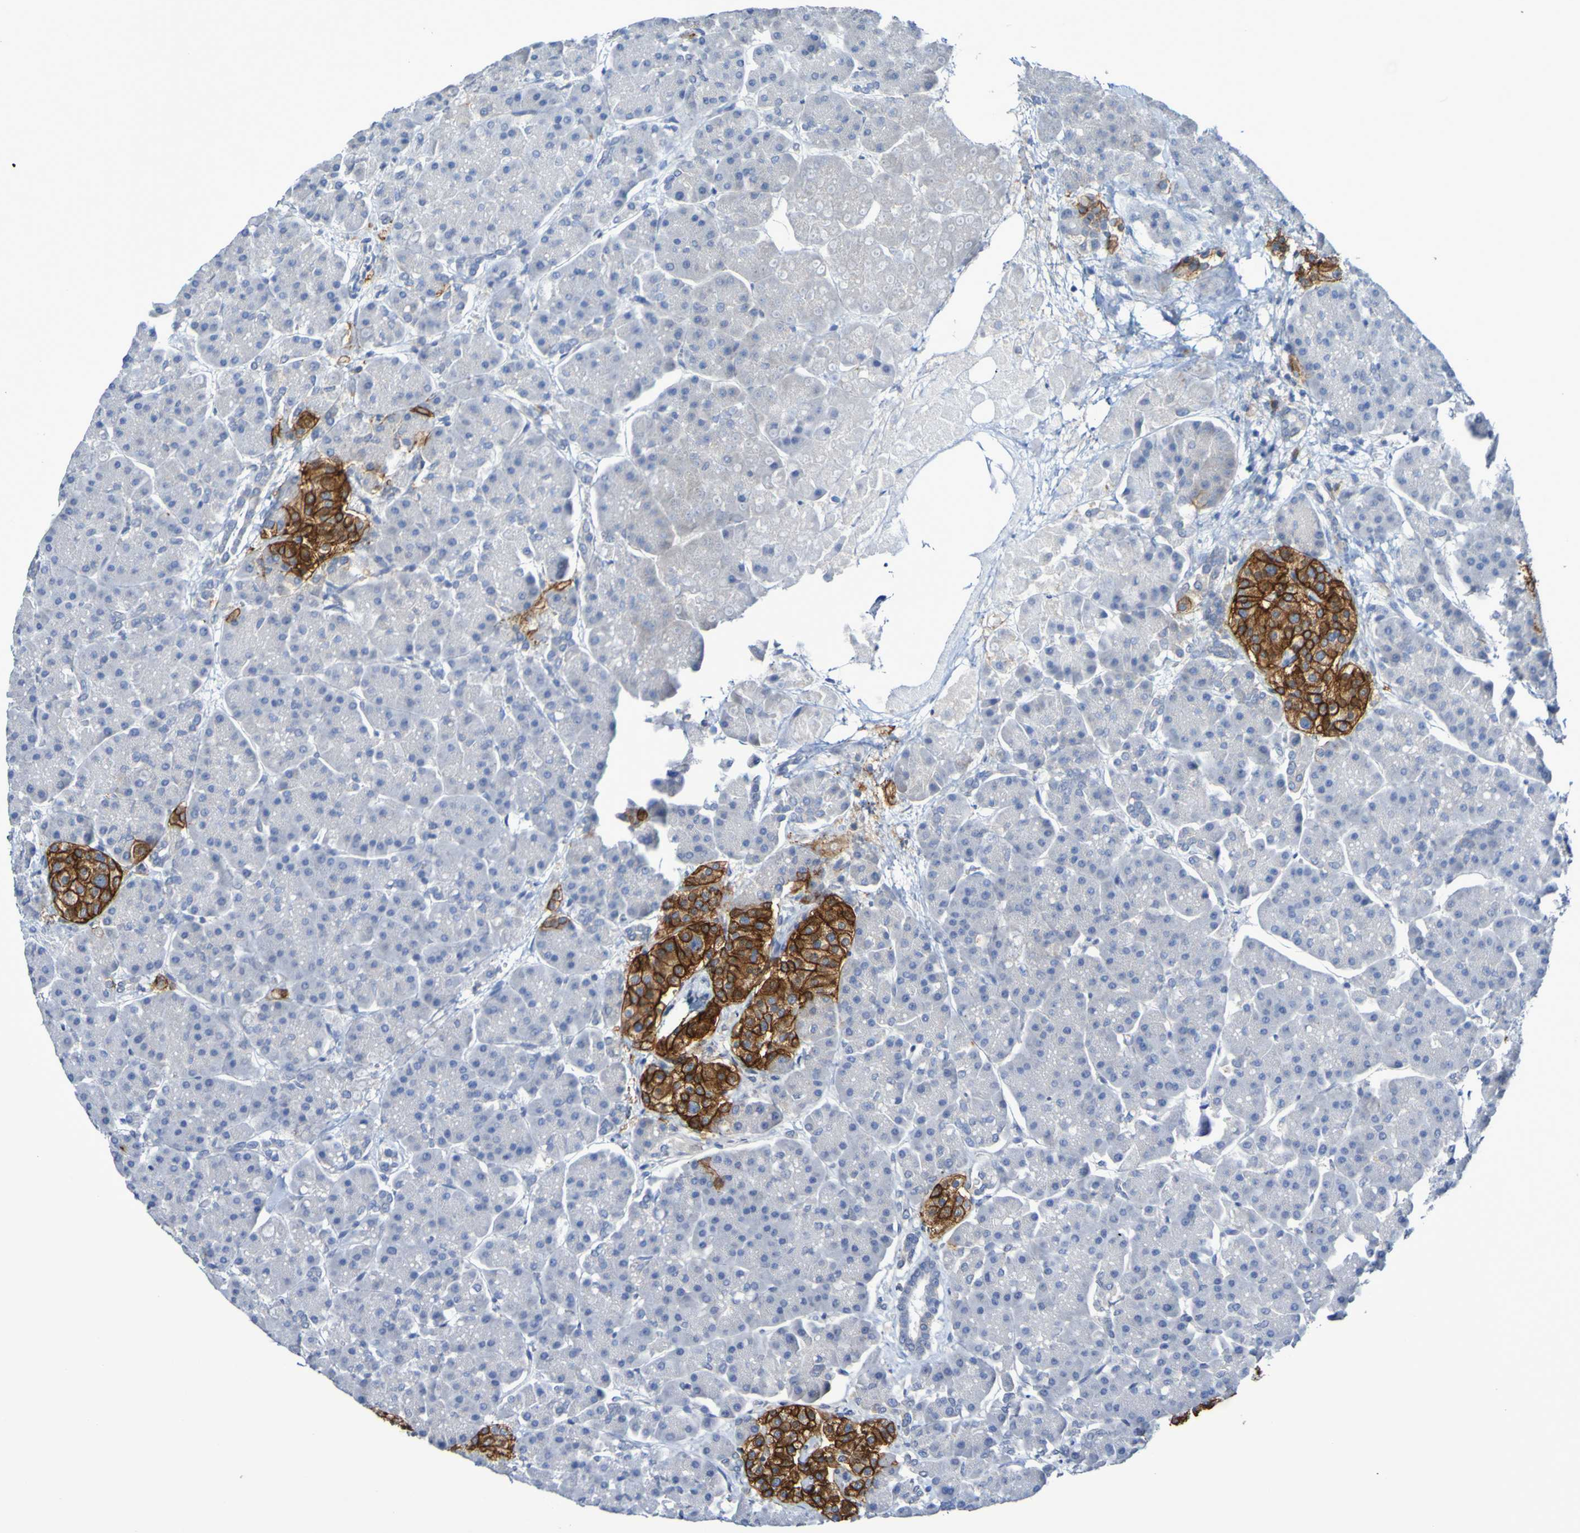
{"staining": {"intensity": "negative", "quantity": "none", "location": "none"}, "tissue": "pancreas", "cell_type": "Exocrine glandular cells", "image_type": "normal", "snomed": [{"axis": "morphology", "description": "Normal tissue, NOS"}, {"axis": "topography", "description": "Pancreas"}], "caption": "Immunohistochemical staining of normal human pancreas reveals no significant positivity in exocrine glandular cells. Nuclei are stained in blue.", "gene": "SLC3A2", "patient": {"sex": "female", "age": 70}}